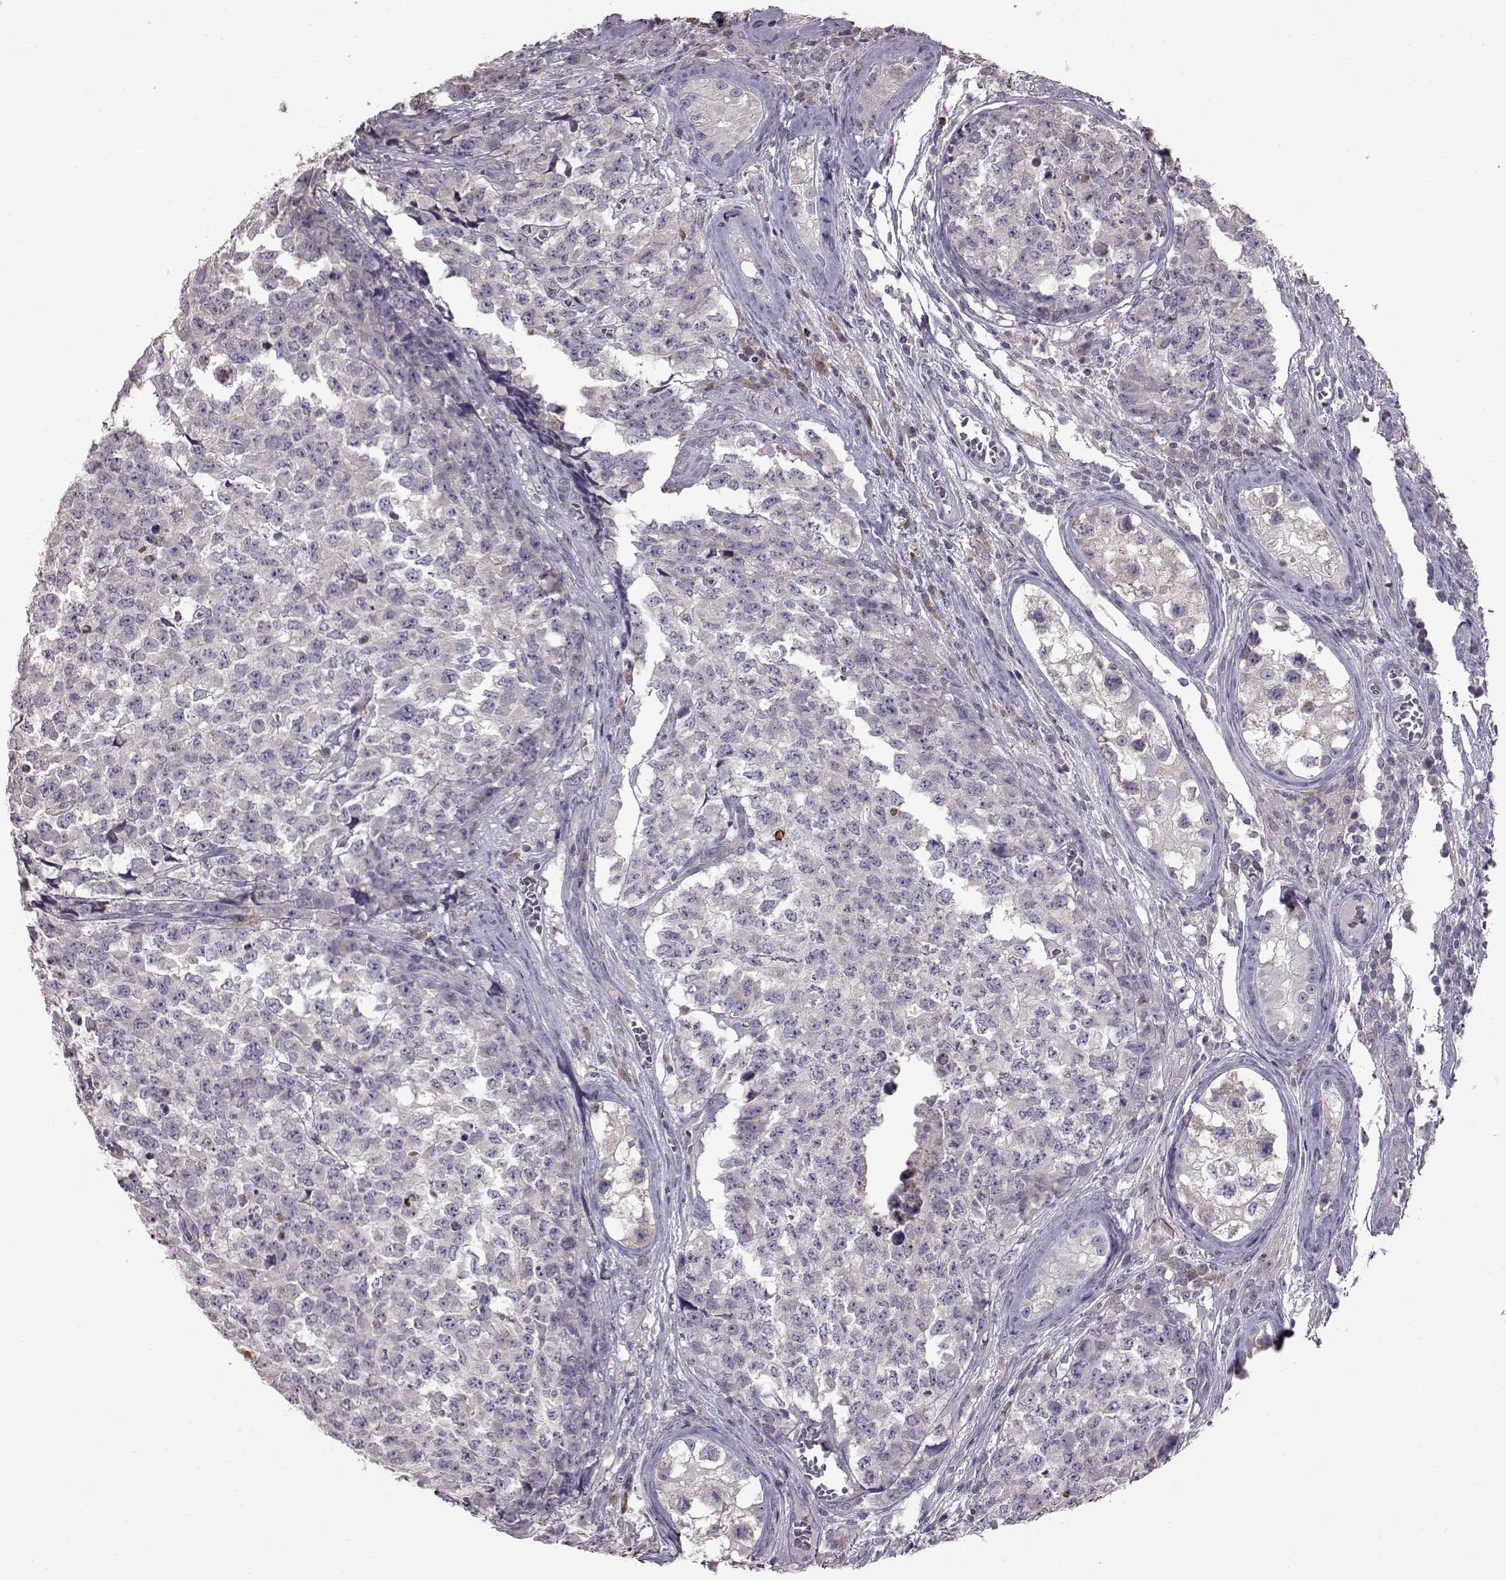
{"staining": {"intensity": "negative", "quantity": "none", "location": "none"}, "tissue": "testis cancer", "cell_type": "Tumor cells", "image_type": "cancer", "snomed": [{"axis": "morphology", "description": "Carcinoma, Embryonal, NOS"}, {"axis": "topography", "description": "Testis"}], "caption": "This is an IHC micrograph of testis embryonal carcinoma. There is no expression in tumor cells.", "gene": "ADGRG2", "patient": {"sex": "male", "age": 23}}